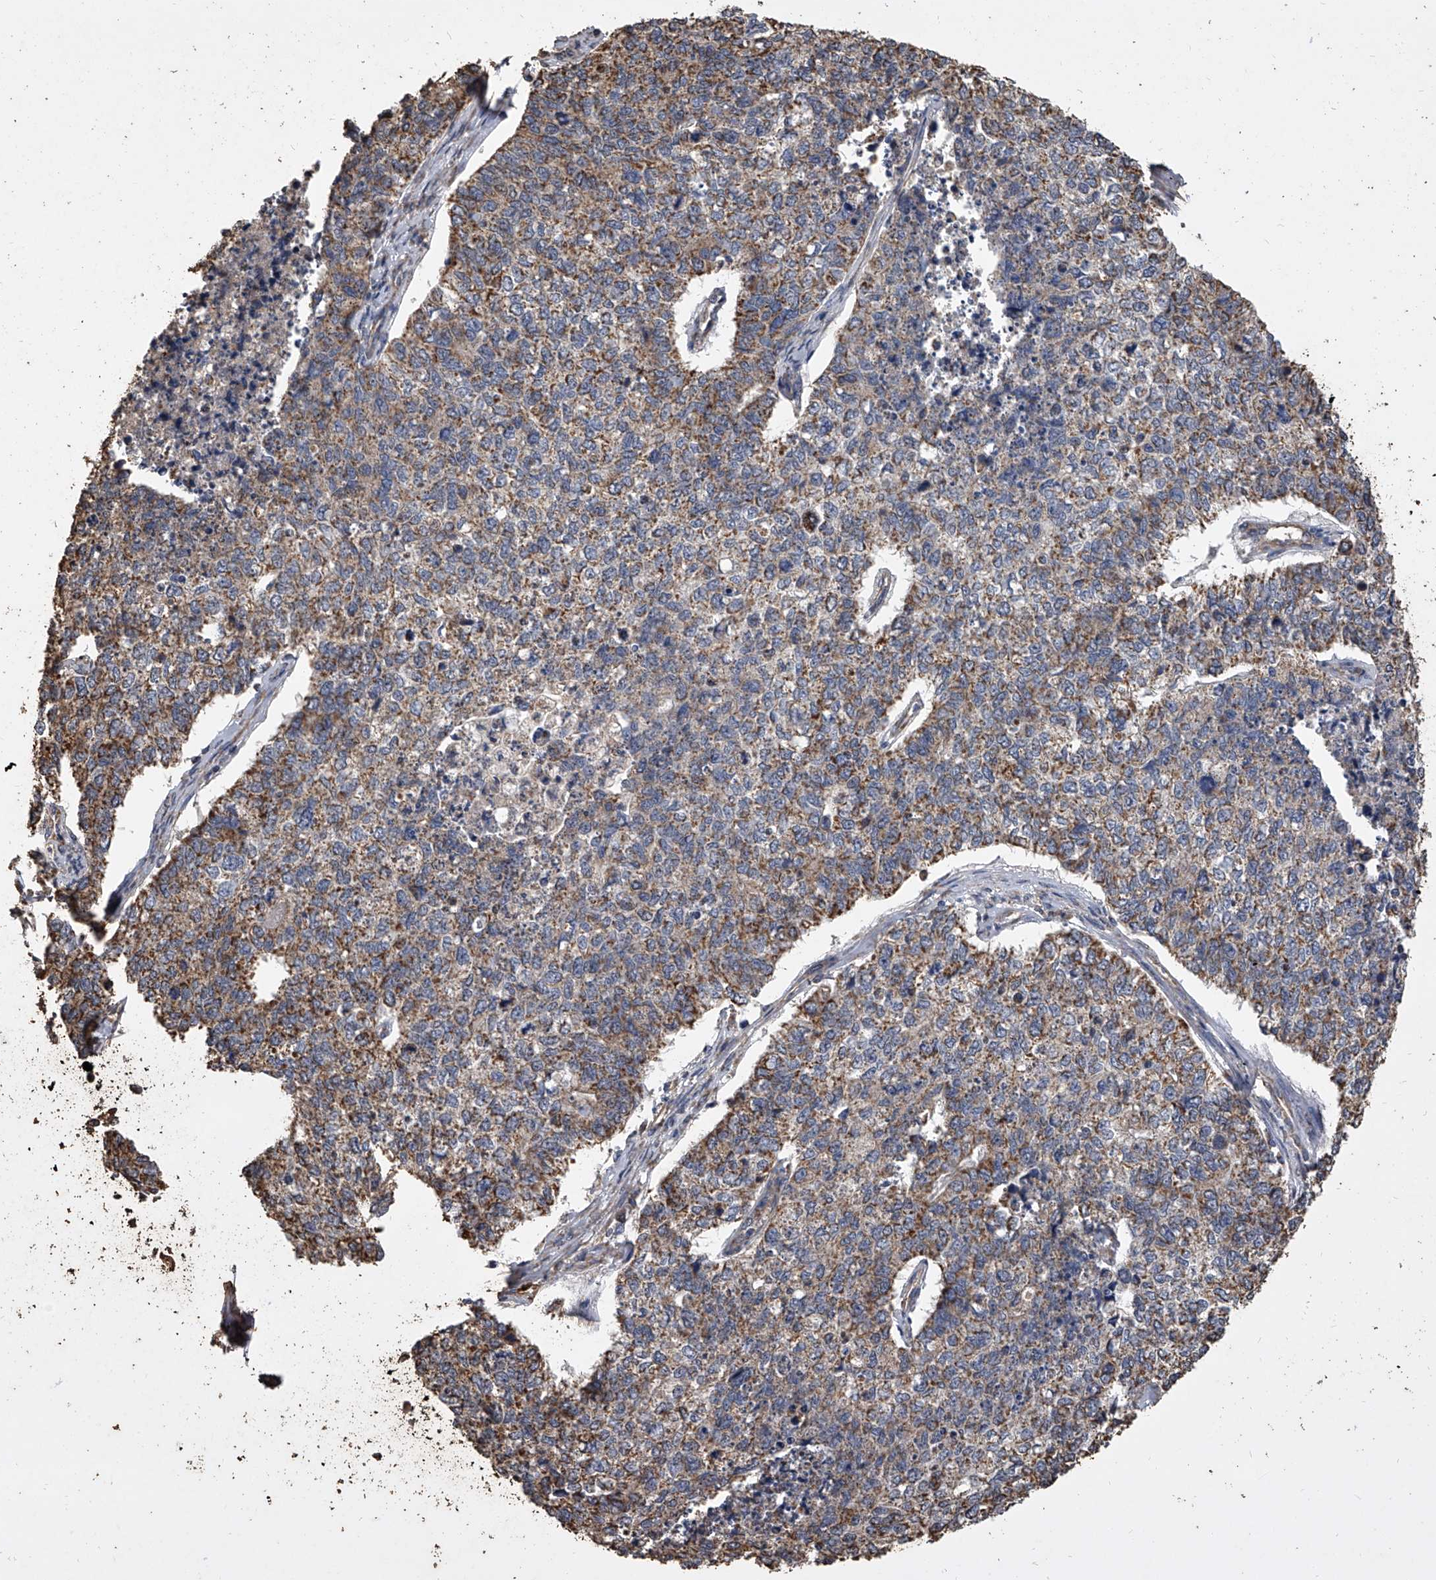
{"staining": {"intensity": "moderate", "quantity": ">75%", "location": "cytoplasmic/membranous"}, "tissue": "cervical cancer", "cell_type": "Tumor cells", "image_type": "cancer", "snomed": [{"axis": "morphology", "description": "Squamous cell carcinoma, NOS"}, {"axis": "topography", "description": "Cervix"}], "caption": "Protein expression analysis of cervical cancer shows moderate cytoplasmic/membranous positivity in approximately >75% of tumor cells.", "gene": "MRPL28", "patient": {"sex": "female", "age": 63}}